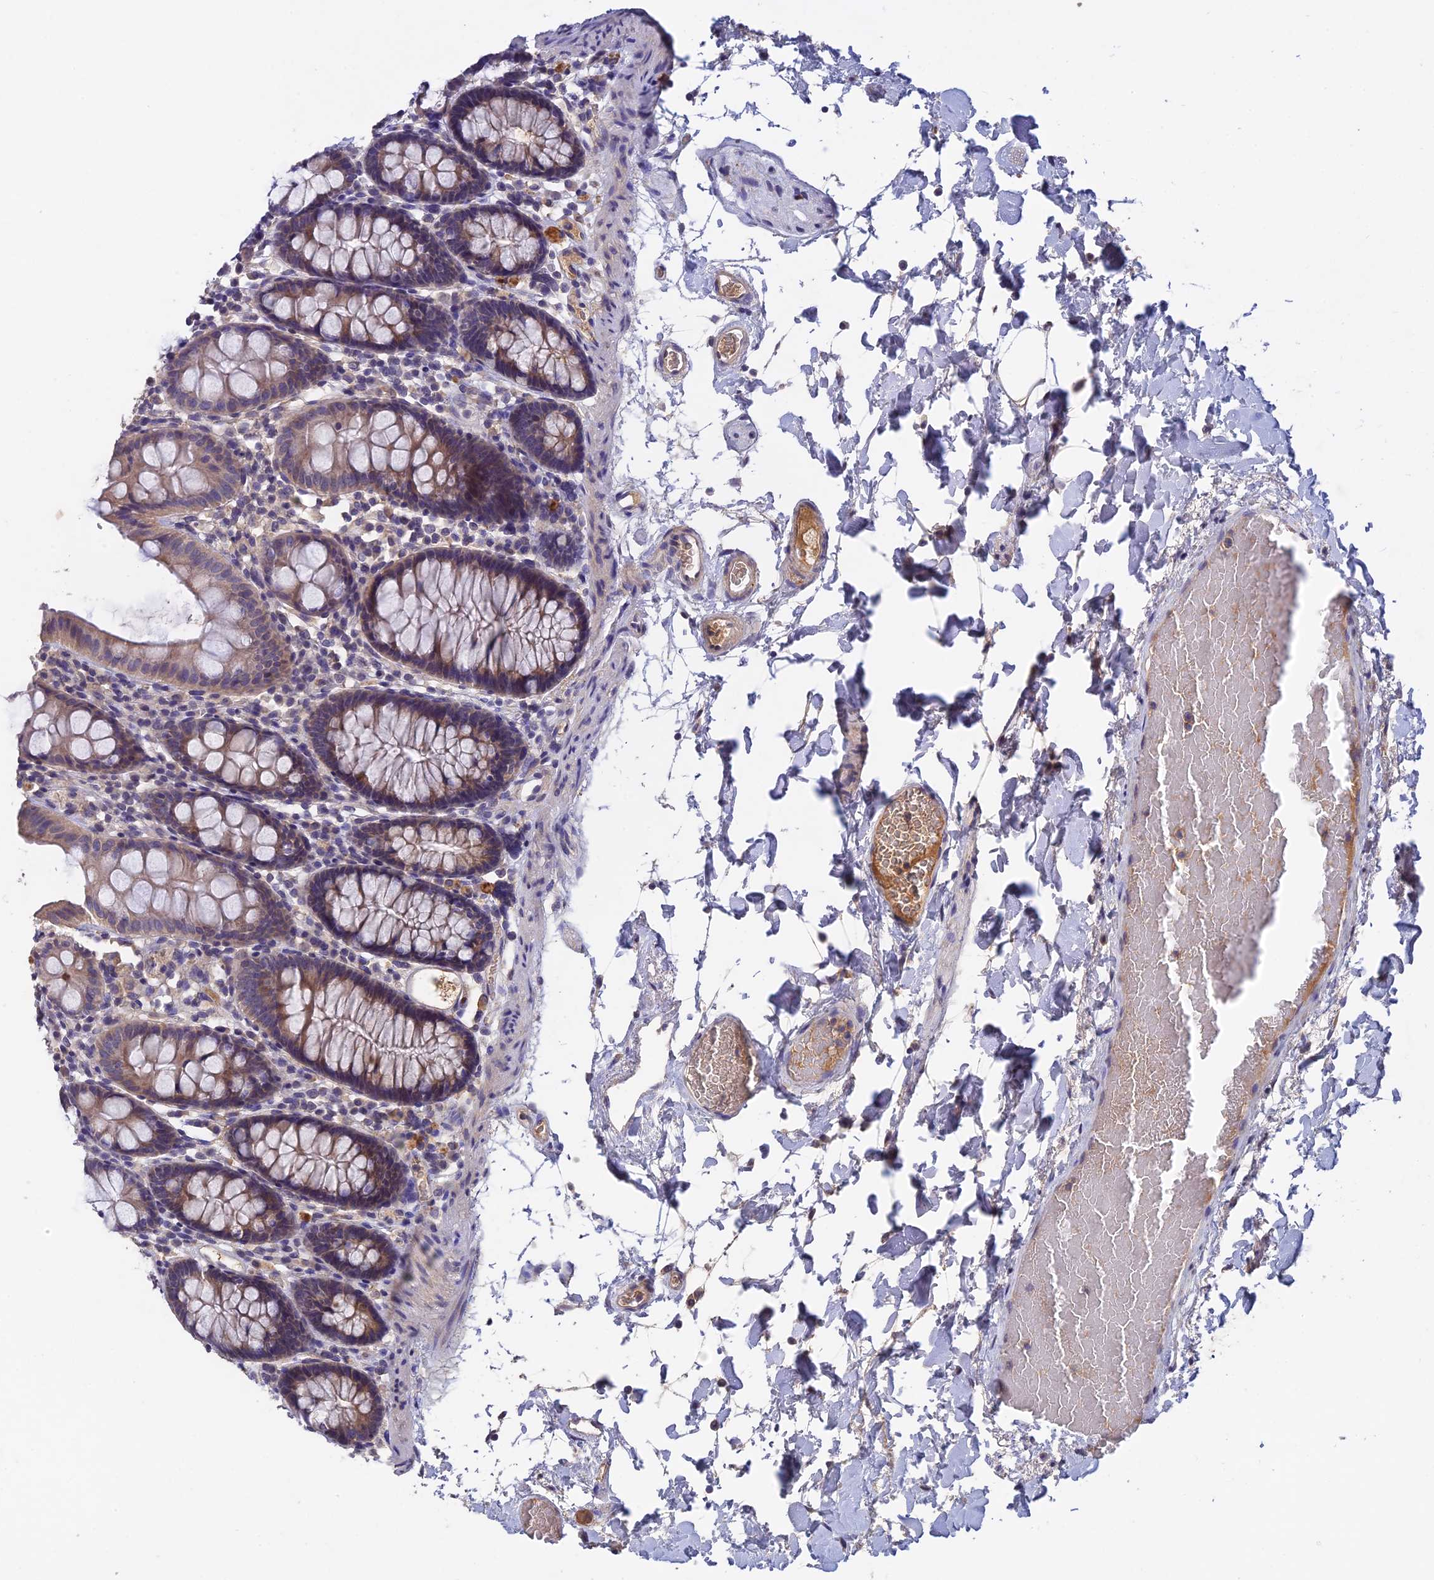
{"staining": {"intensity": "weak", "quantity": ">75%", "location": "cytoplasmic/membranous"}, "tissue": "colon", "cell_type": "Endothelial cells", "image_type": "normal", "snomed": [{"axis": "morphology", "description": "Normal tissue, NOS"}, {"axis": "topography", "description": "Colon"}], "caption": "A brown stain shows weak cytoplasmic/membranous positivity of a protein in endothelial cells of benign human colon. (DAB (3,3'-diaminobenzidine) IHC with brightfield microscopy, high magnification).", "gene": "SLC39A13", "patient": {"sex": "male", "age": 75}}